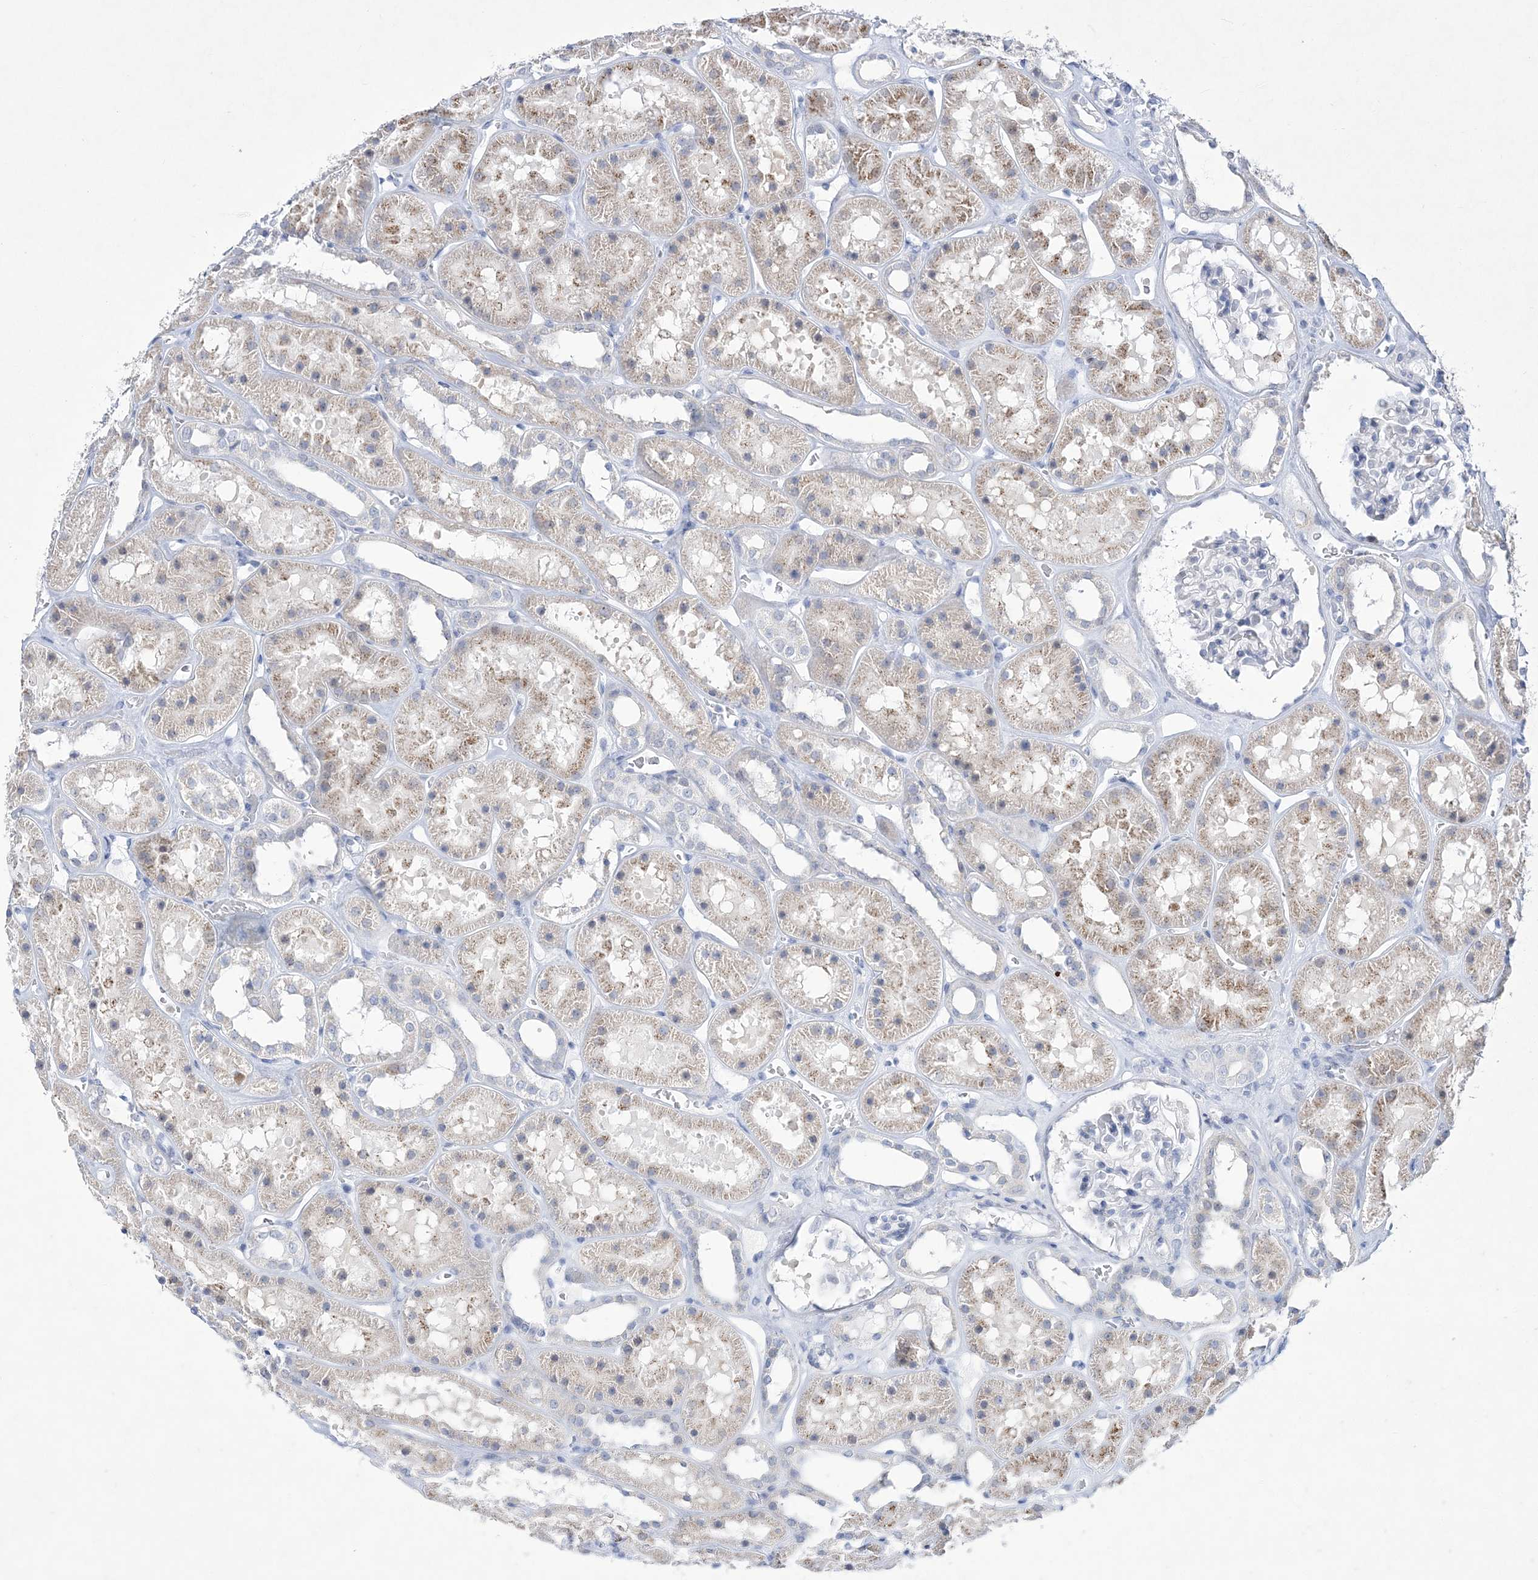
{"staining": {"intensity": "negative", "quantity": "none", "location": "none"}, "tissue": "kidney", "cell_type": "Cells in glomeruli", "image_type": "normal", "snomed": [{"axis": "morphology", "description": "Normal tissue, NOS"}, {"axis": "topography", "description": "Kidney"}], "caption": "IHC of benign kidney reveals no staining in cells in glomeruli.", "gene": "WDR27", "patient": {"sex": "female", "age": 41}}